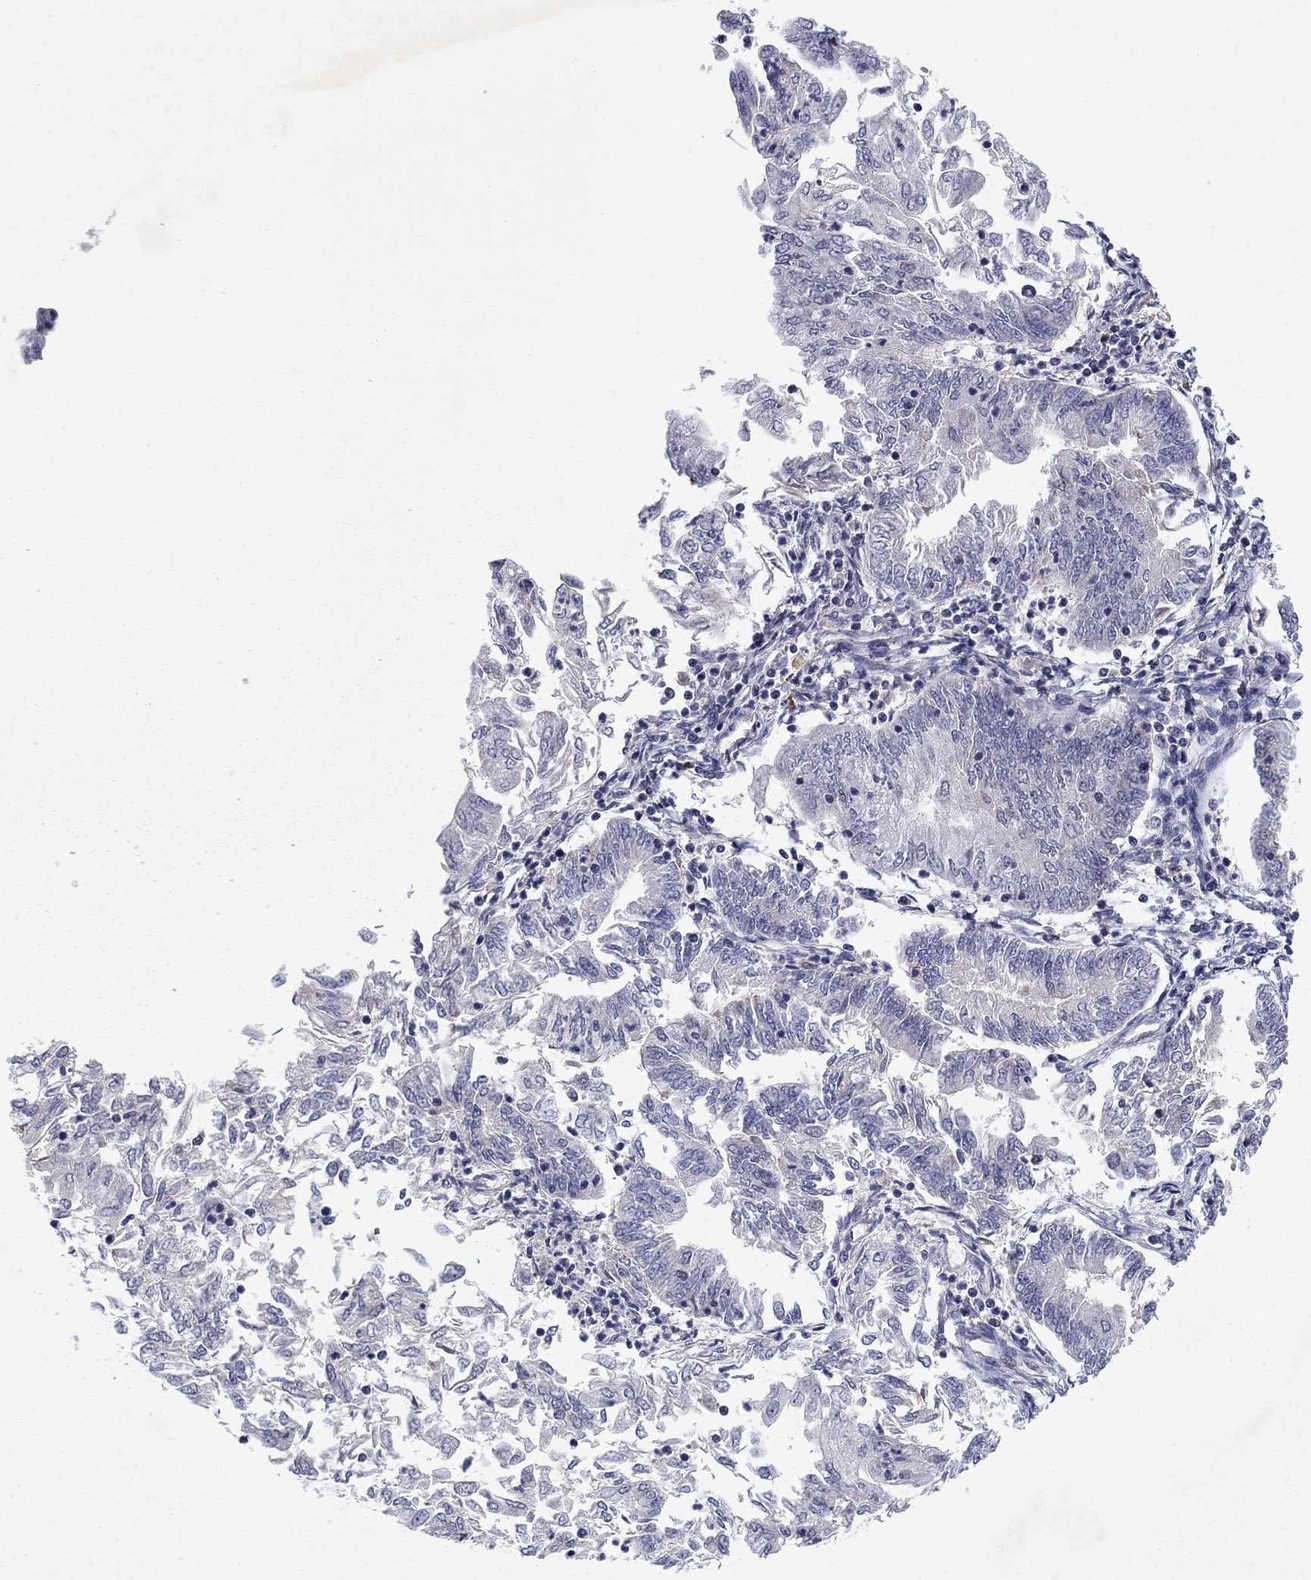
{"staining": {"intensity": "negative", "quantity": "none", "location": "none"}, "tissue": "endometrial cancer", "cell_type": "Tumor cells", "image_type": "cancer", "snomed": [{"axis": "morphology", "description": "Adenocarcinoma, NOS"}, {"axis": "topography", "description": "Endometrium"}], "caption": "Immunohistochemistry of human endometrial cancer shows no staining in tumor cells.", "gene": "CRTC1", "patient": {"sex": "female", "age": 55}}